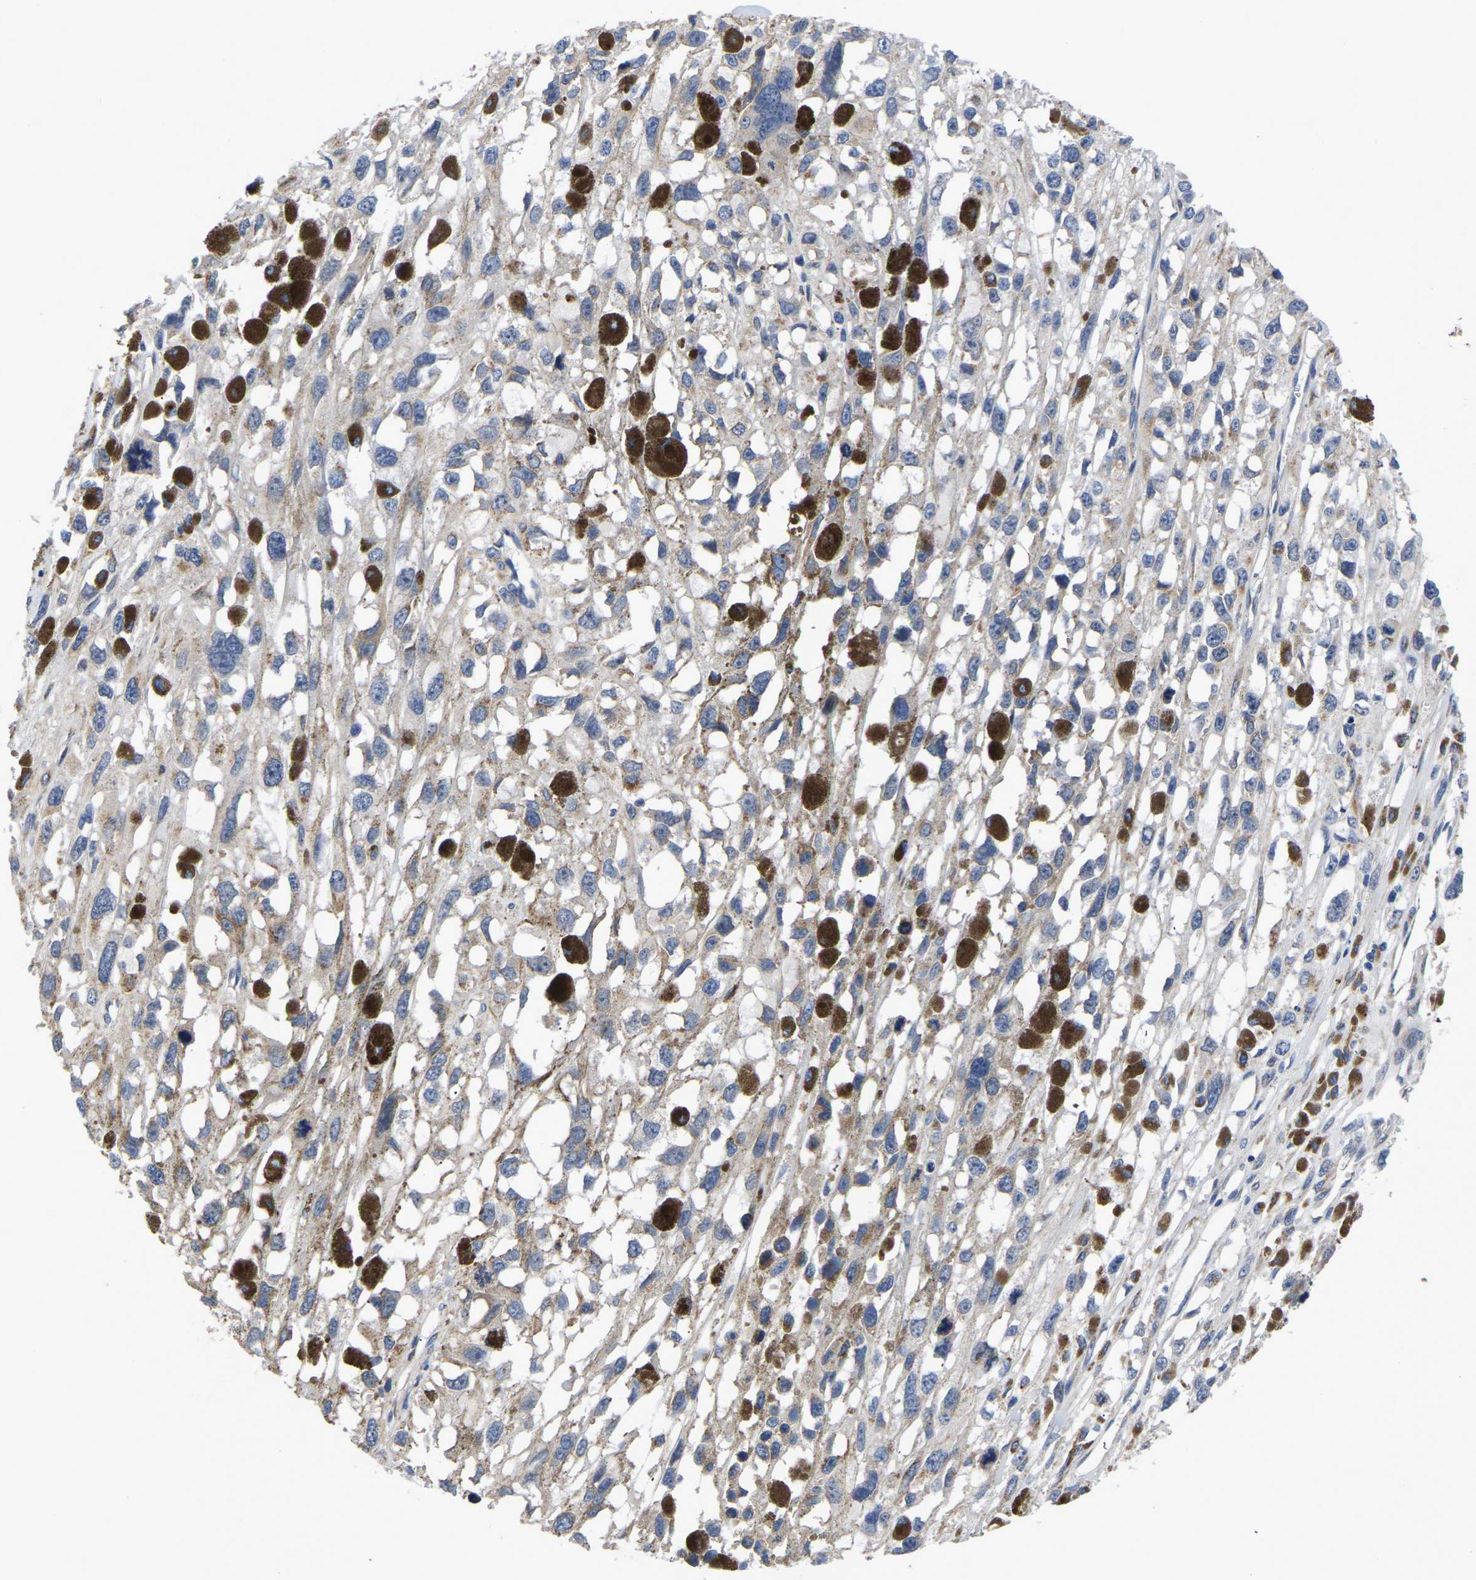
{"staining": {"intensity": "negative", "quantity": "none", "location": "none"}, "tissue": "melanoma", "cell_type": "Tumor cells", "image_type": "cancer", "snomed": [{"axis": "morphology", "description": "Malignant melanoma, Metastatic site"}, {"axis": "topography", "description": "Lymph node"}], "caption": "Melanoma was stained to show a protein in brown. There is no significant staining in tumor cells. Nuclei are stained in blue.", "gene": "PDLIM7", "patient": {"sex": "male", "age": 59}}